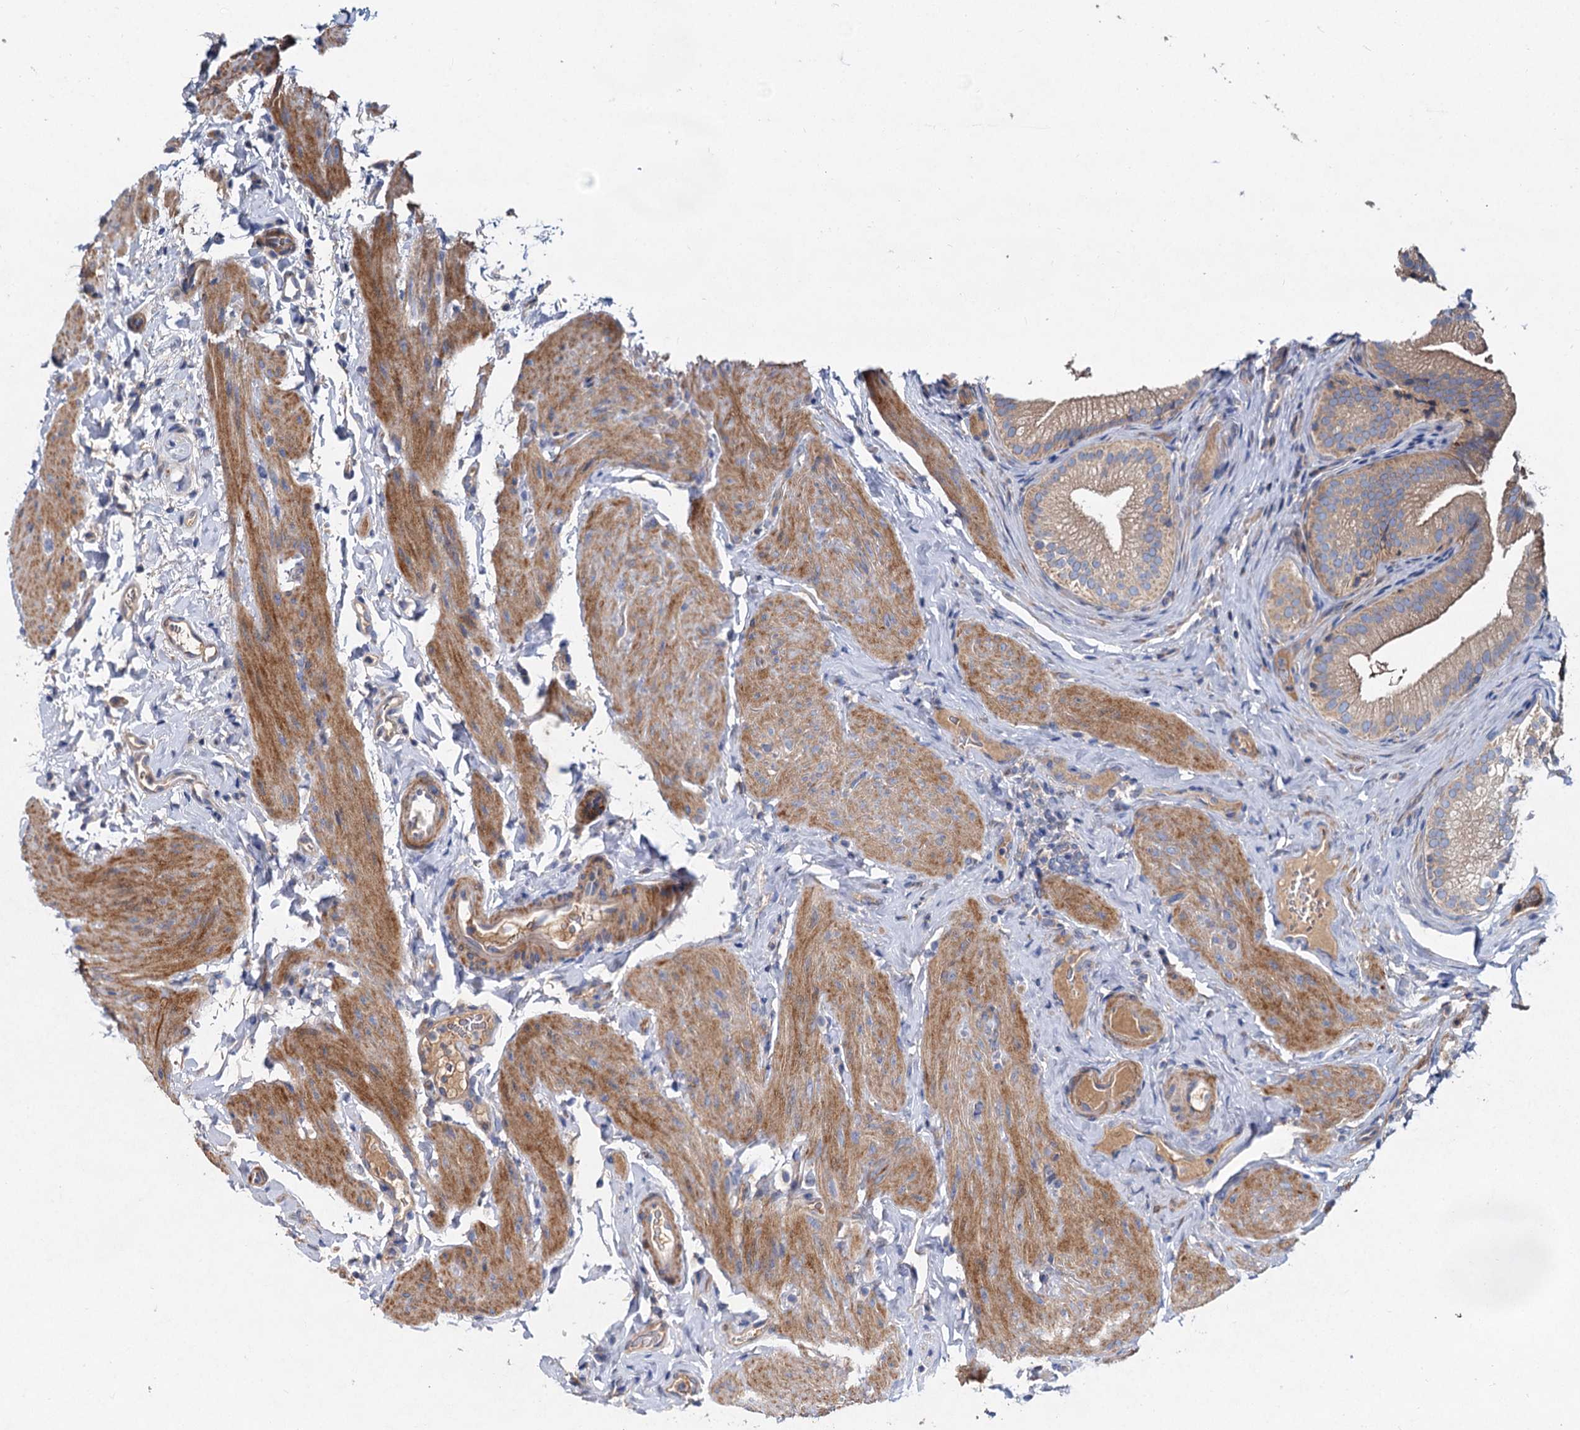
{"staining": {"intensity": "moderate", "quantity": ">75%", "location": "cytoplasmic/membranous"}, "tissue": "gallbladder", "cell_type": "Glandular cells", "image_type": "normal", "snomed": [{"axis": "morphology", "description": "Normal tissue, NOS"}, {"axis": "topography", "description": "Gallbladder"}], "caption": "Immunohistochemical staining of unremarkable human gallbladder exhibits medium levels of moderate cytoplasmic/membranous staining in approximately >75% of glandular cells. (Brightfield microscopy of DAB IHC at high magnification).", "gene": "ALKBH7", "patient": {"sex": "female", "age": 30}}